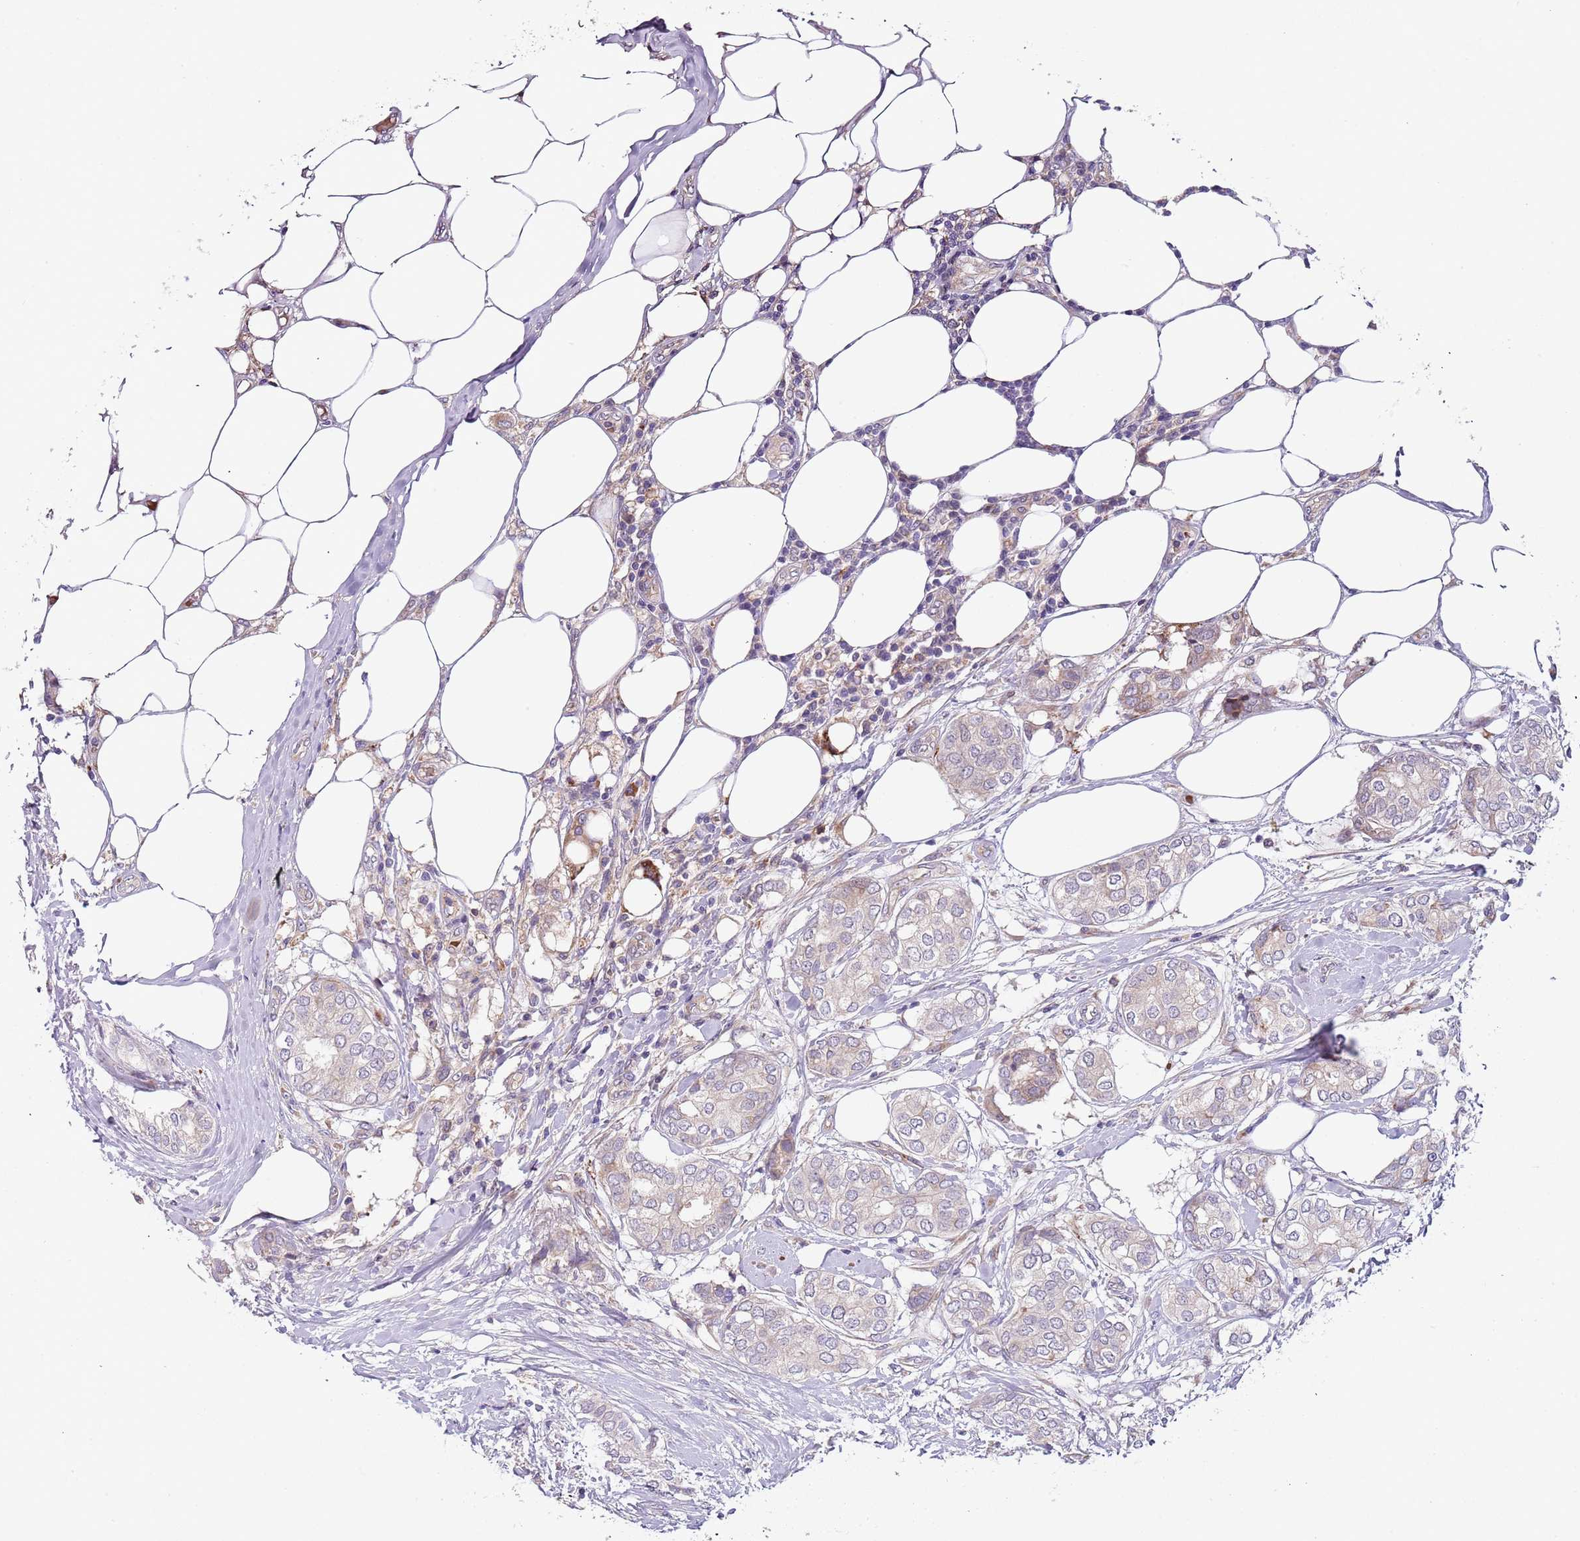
{"staining": {"intensity": "weak", "quantity": "<25%", "location": "cytoplasmic/membranous"}, "tissue": "breast cancer", "cell_type": "Tumor cells", "image_type": "cancer", "snomed": [{"axis": "morphology", "description": "Duct carcinoma"}, {"axis": "topography", "description": "Breast"}], "caption": "This image is of breast infiltrating ductal carcinoma stained with immunohistochemistry to label a protein in brown with the nuclei are counter-stained blue. There is no expression in tumor cells. (Immunohistochemistry (ihc), brightfield microscopy, high magnification).", "gene": "VWCE", "patient": {"sex": "female", "age": 73}}